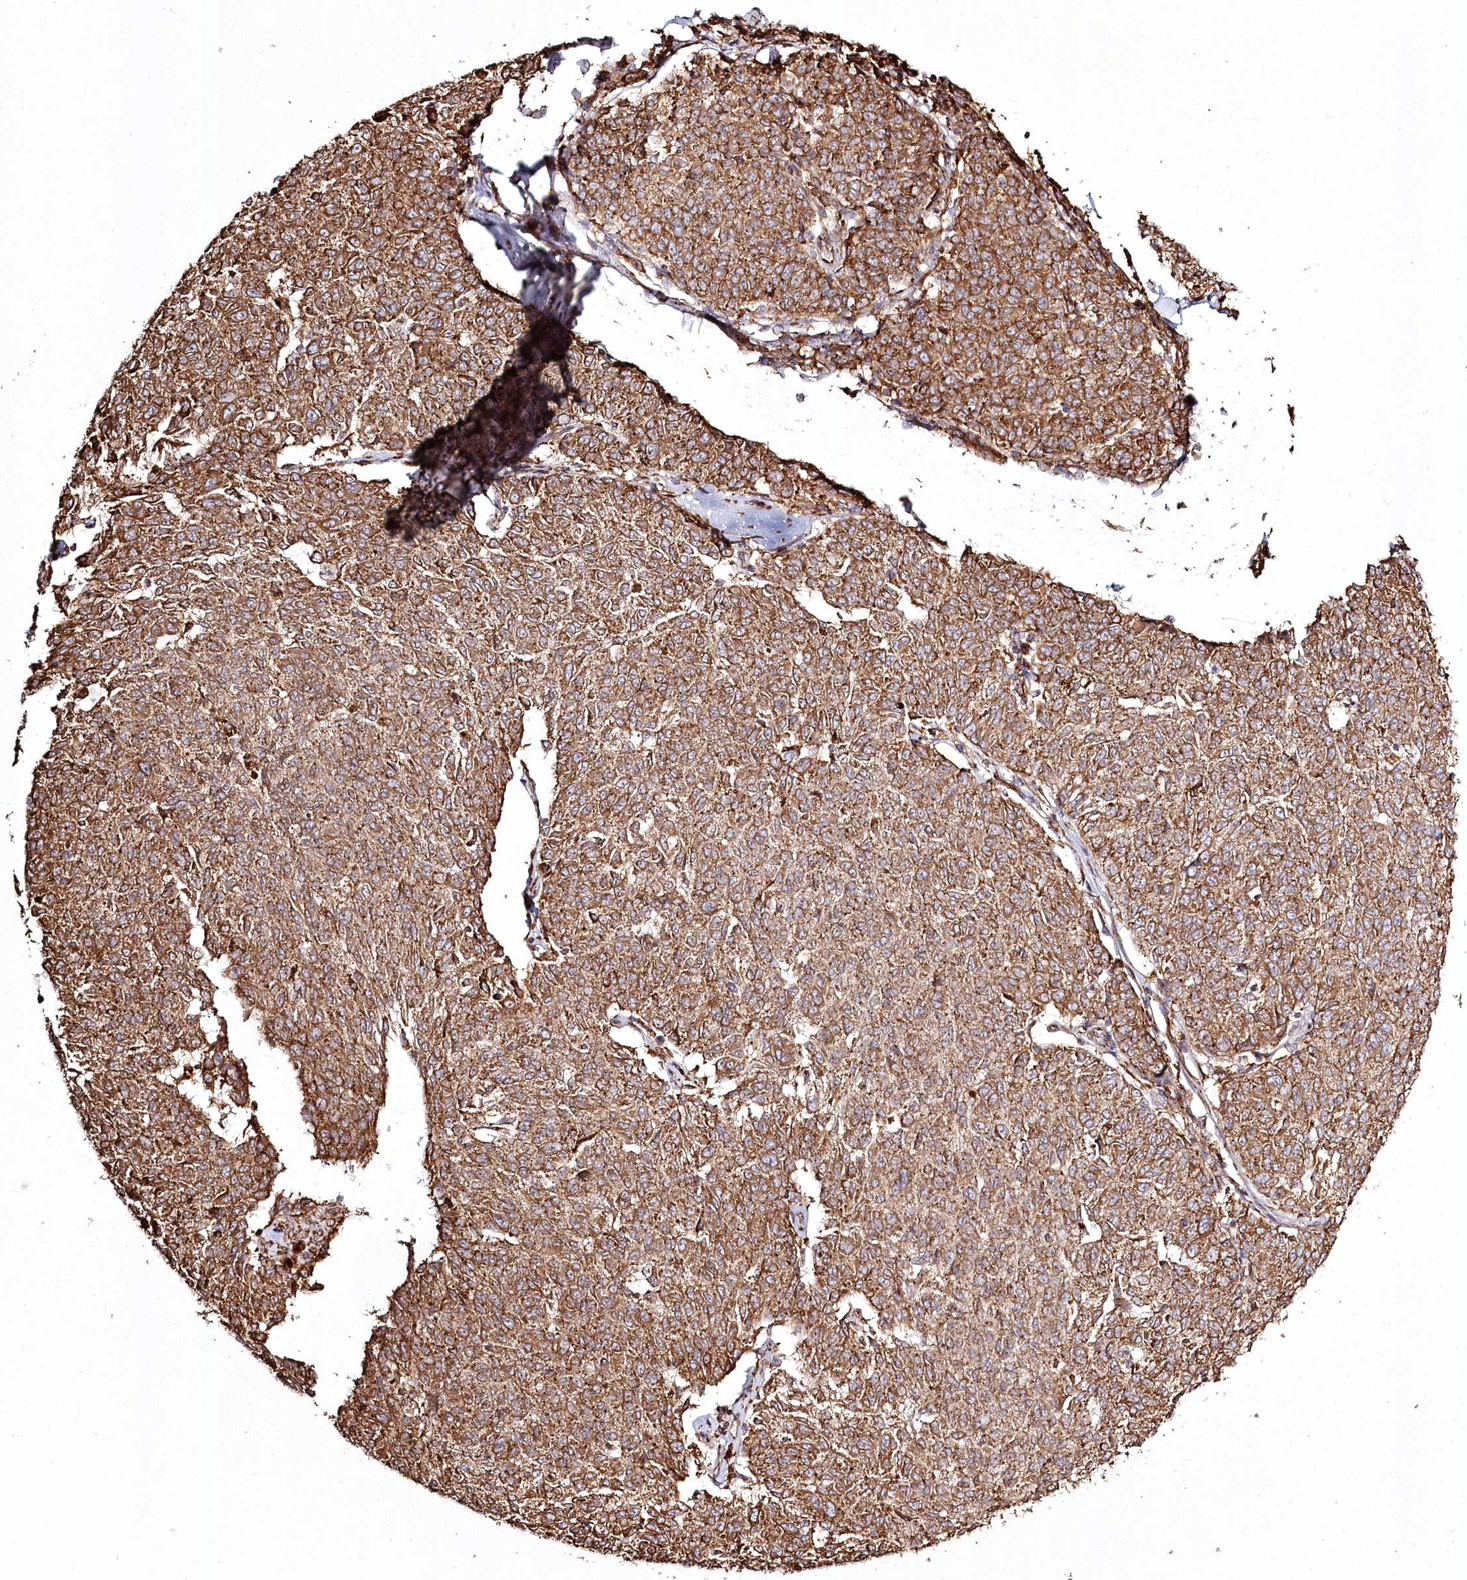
{"staining": {"intensity": "moderate", "quantity": ">75%", "location": "cytoplasmic/membranous"}, "tissue": "melanoma", "cell_type": "Tumor cells", "image_type": "cancer", "snomed": [{"axis": "morphology", "description": "Malignant melanoma, NOS"}, {"axis": "topography", "description": "Skin"}], "caption": "Immunohistochemistry (IHC) staining of malignant melanoma, which demonstrates medium levels of moderate cytoplasmic/membranous expression in about >75% of tumor cells indicating moderate cytoplasmic/membranous protein expression. The staining was performed using DAB (brown) for protein detection and nuclei were counterstained in hematoxylin (blue).", "gene": "FAM13A", "patient": {"sex": "female", "age": 72}}